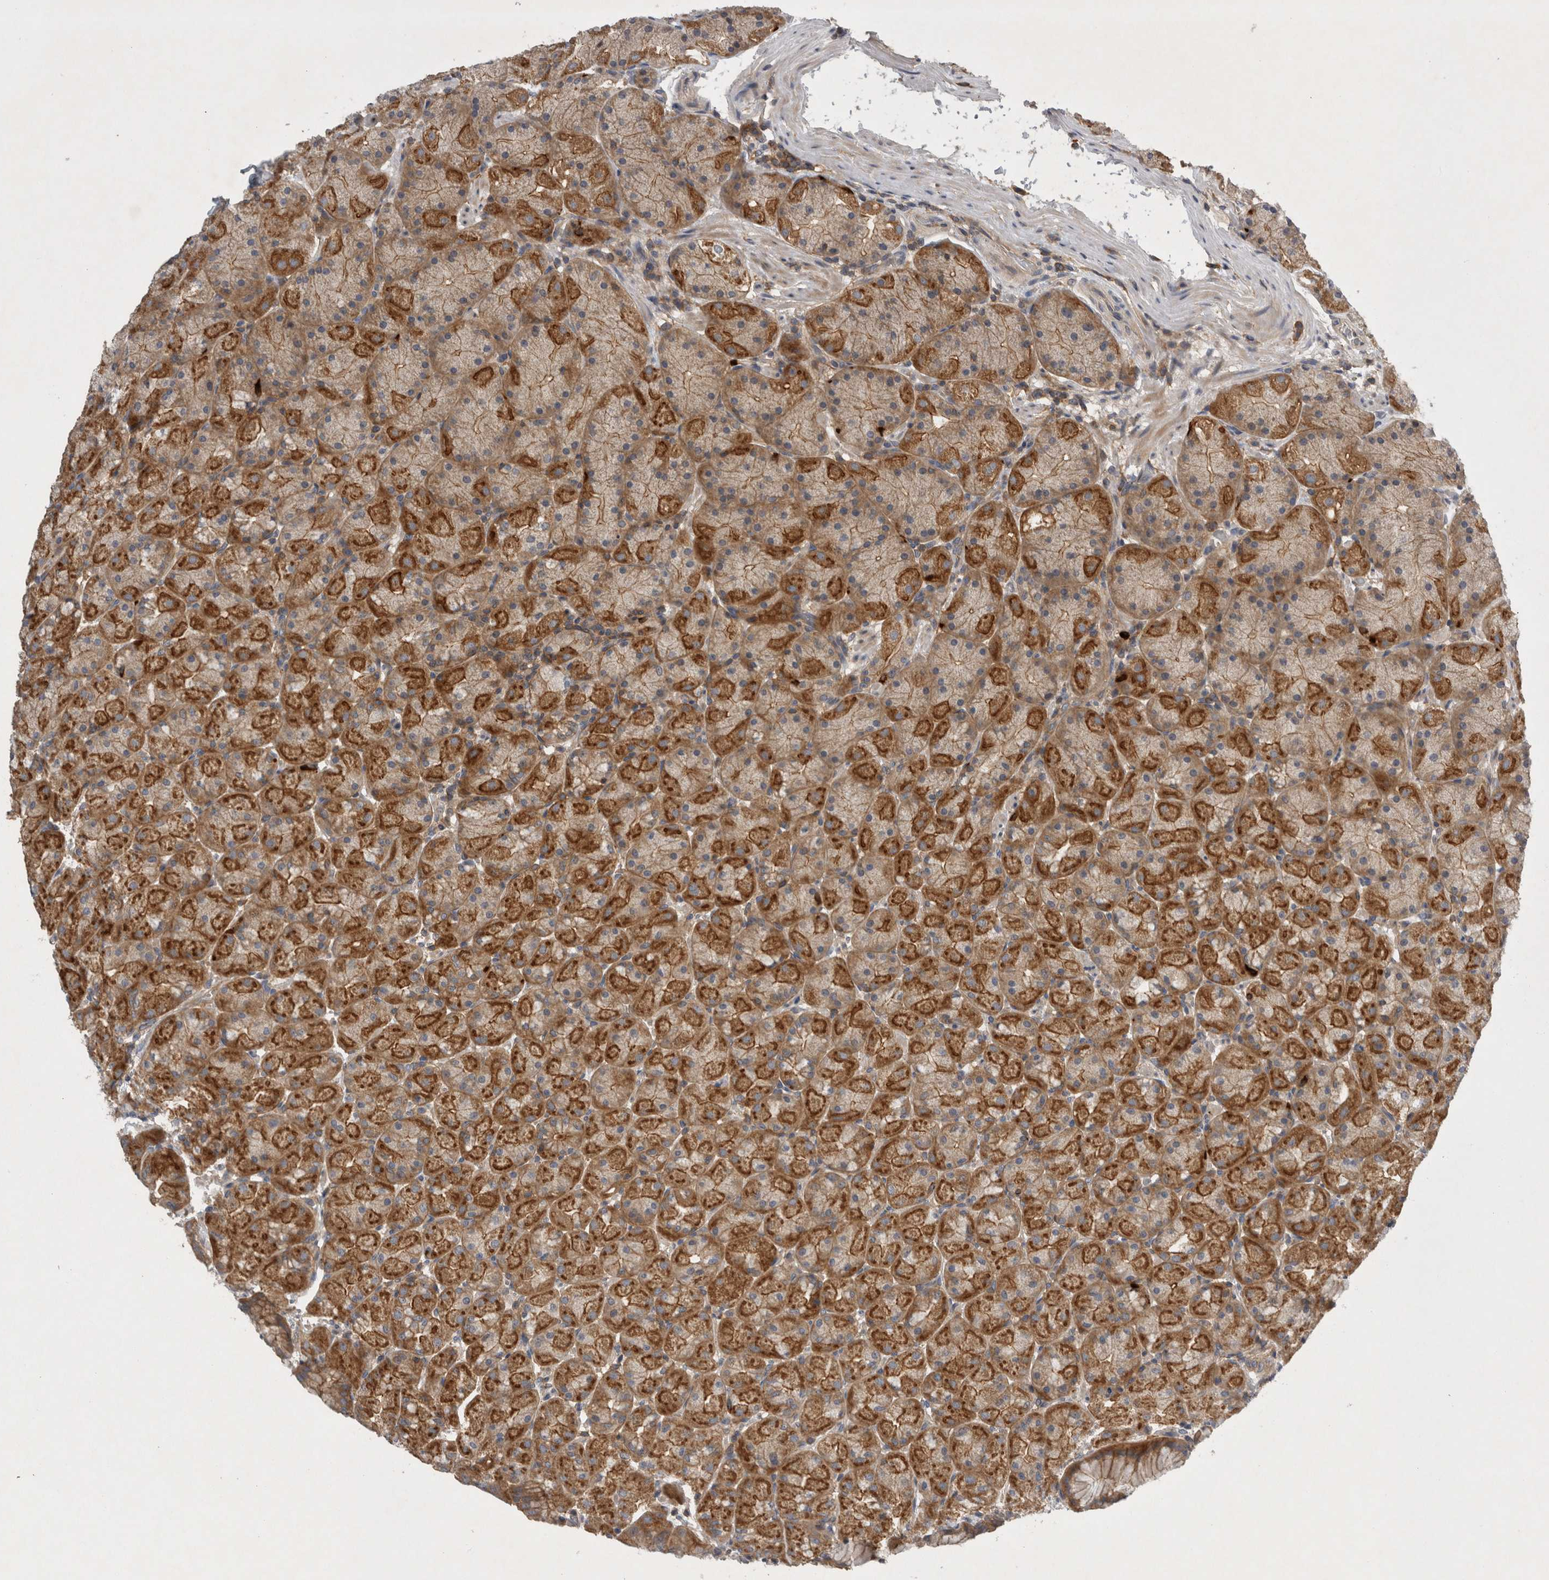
{"staining": {"intensity": "strong", "quantity": ">75%", "location": "cytoplasmic/membranous"}, "tissue": "stomach", "cell_type": "Glandular cells", "image_type": "normal", "snomed": [{"axis": "morphology", "description": "Normal tissue, NOS"}, {"axis": "topography", "description": "Stomach, upper"}, {"axis": "topography", "description": "Stomach"}], "caption": "The micrograph shows staining of benign stomach, revealing strong cytoplasmic/membranous protein expression (brown color) within glandular cells. Immunohistochemistry (ihc) stains the protein in brown and the nuclei are stained blue.", "gene": "SCARA5", "patient": {"sex": "male", "age": 48}}